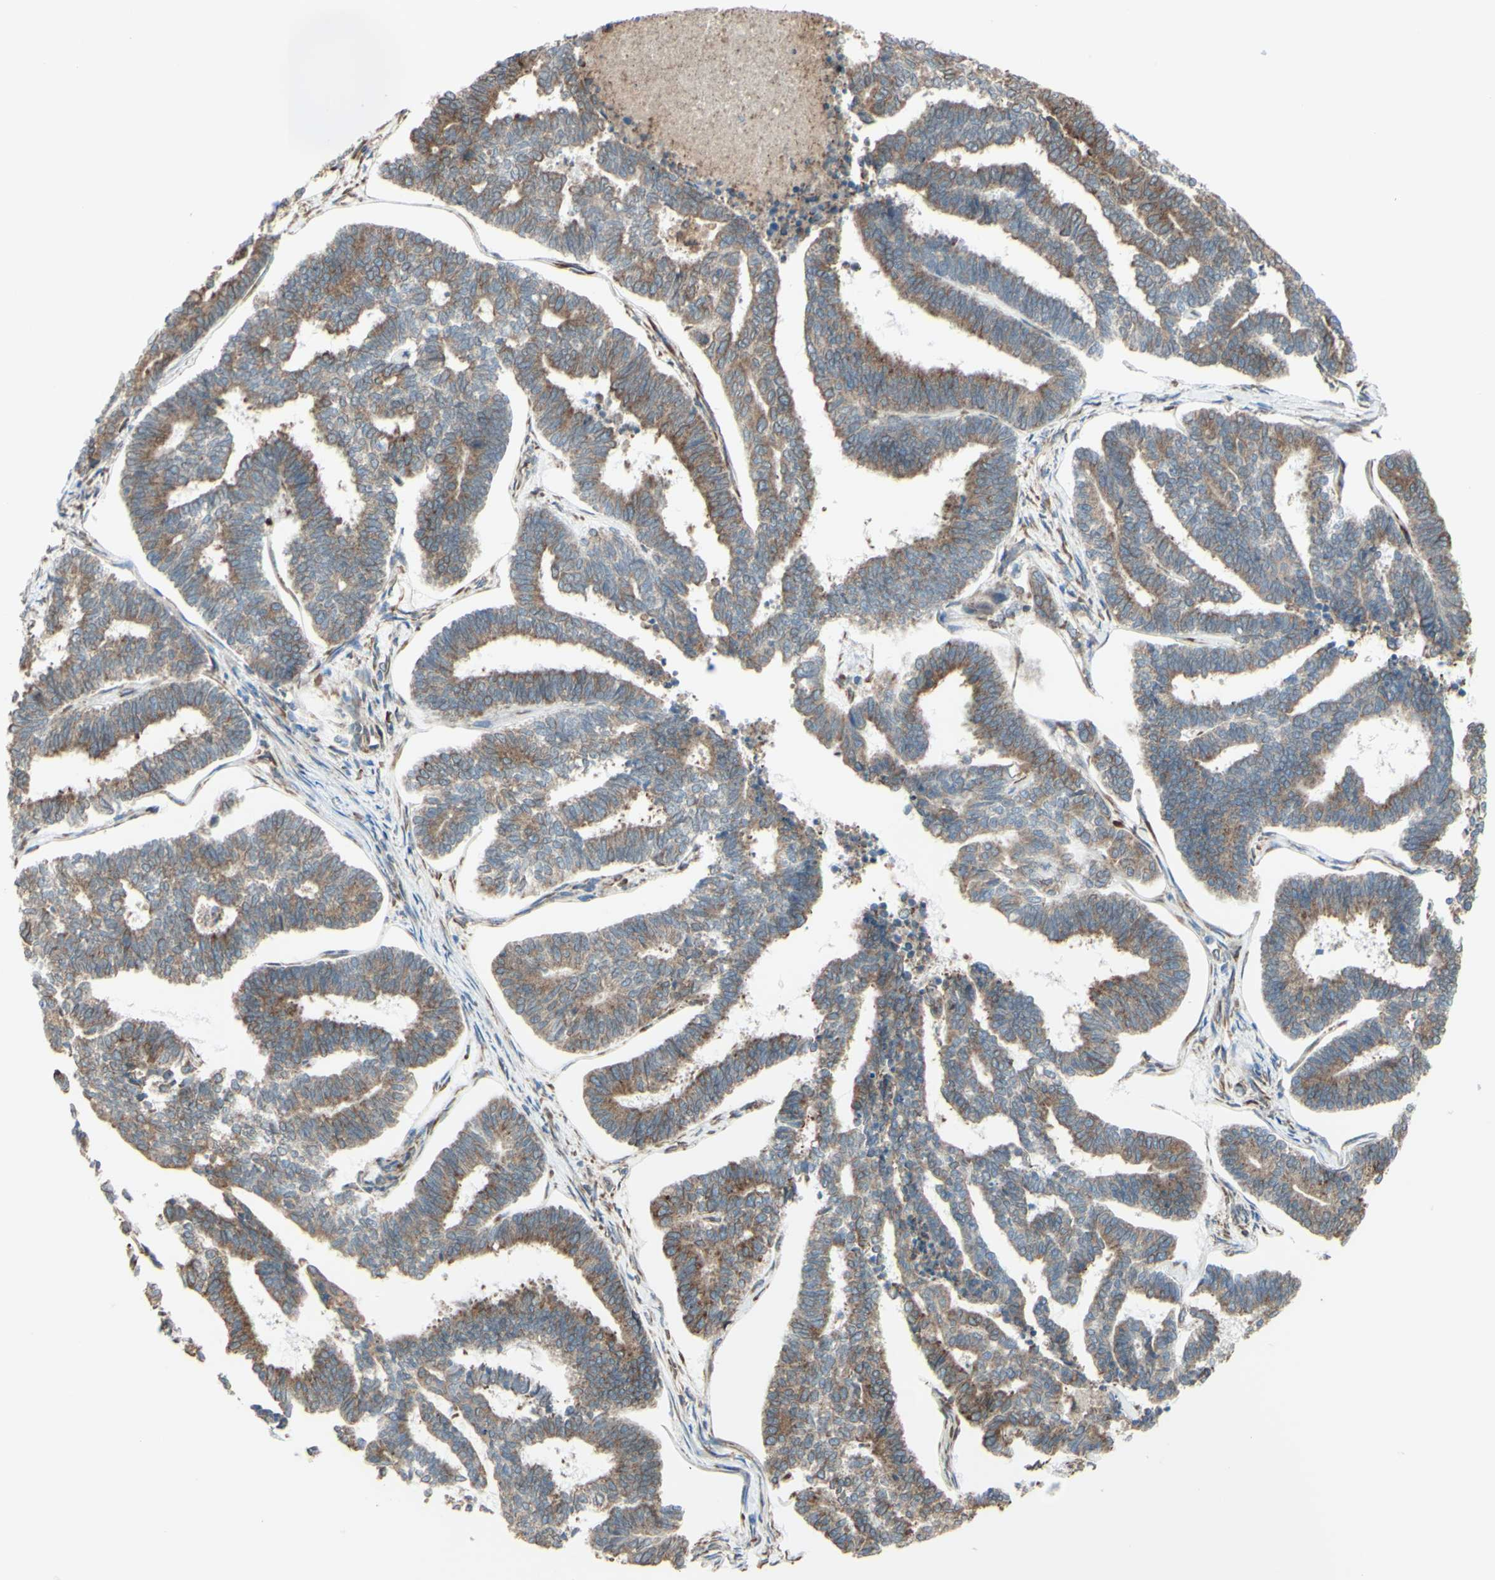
{"staining": {"intensity": "moderate", "quantity": ">75%", "location": "cytoplasmic/membranous"}, "tissue": "endometrial cancer", "cell_type": "Tumor cells", "image_type": "cancer", "snomed": [{"axis": "morphology", "description": "Adenocarcinoma, NOS"}, {"axis": "topography", "description": "Endometrium"}], "caption": "Protein staining of endometrial cancer tissue demonstrates moderate cytoplasmic/membranous staining in about >75% of tumor cells.", "gene": "DNAJB11", "patient": {"sex": "female", "age": 70}}